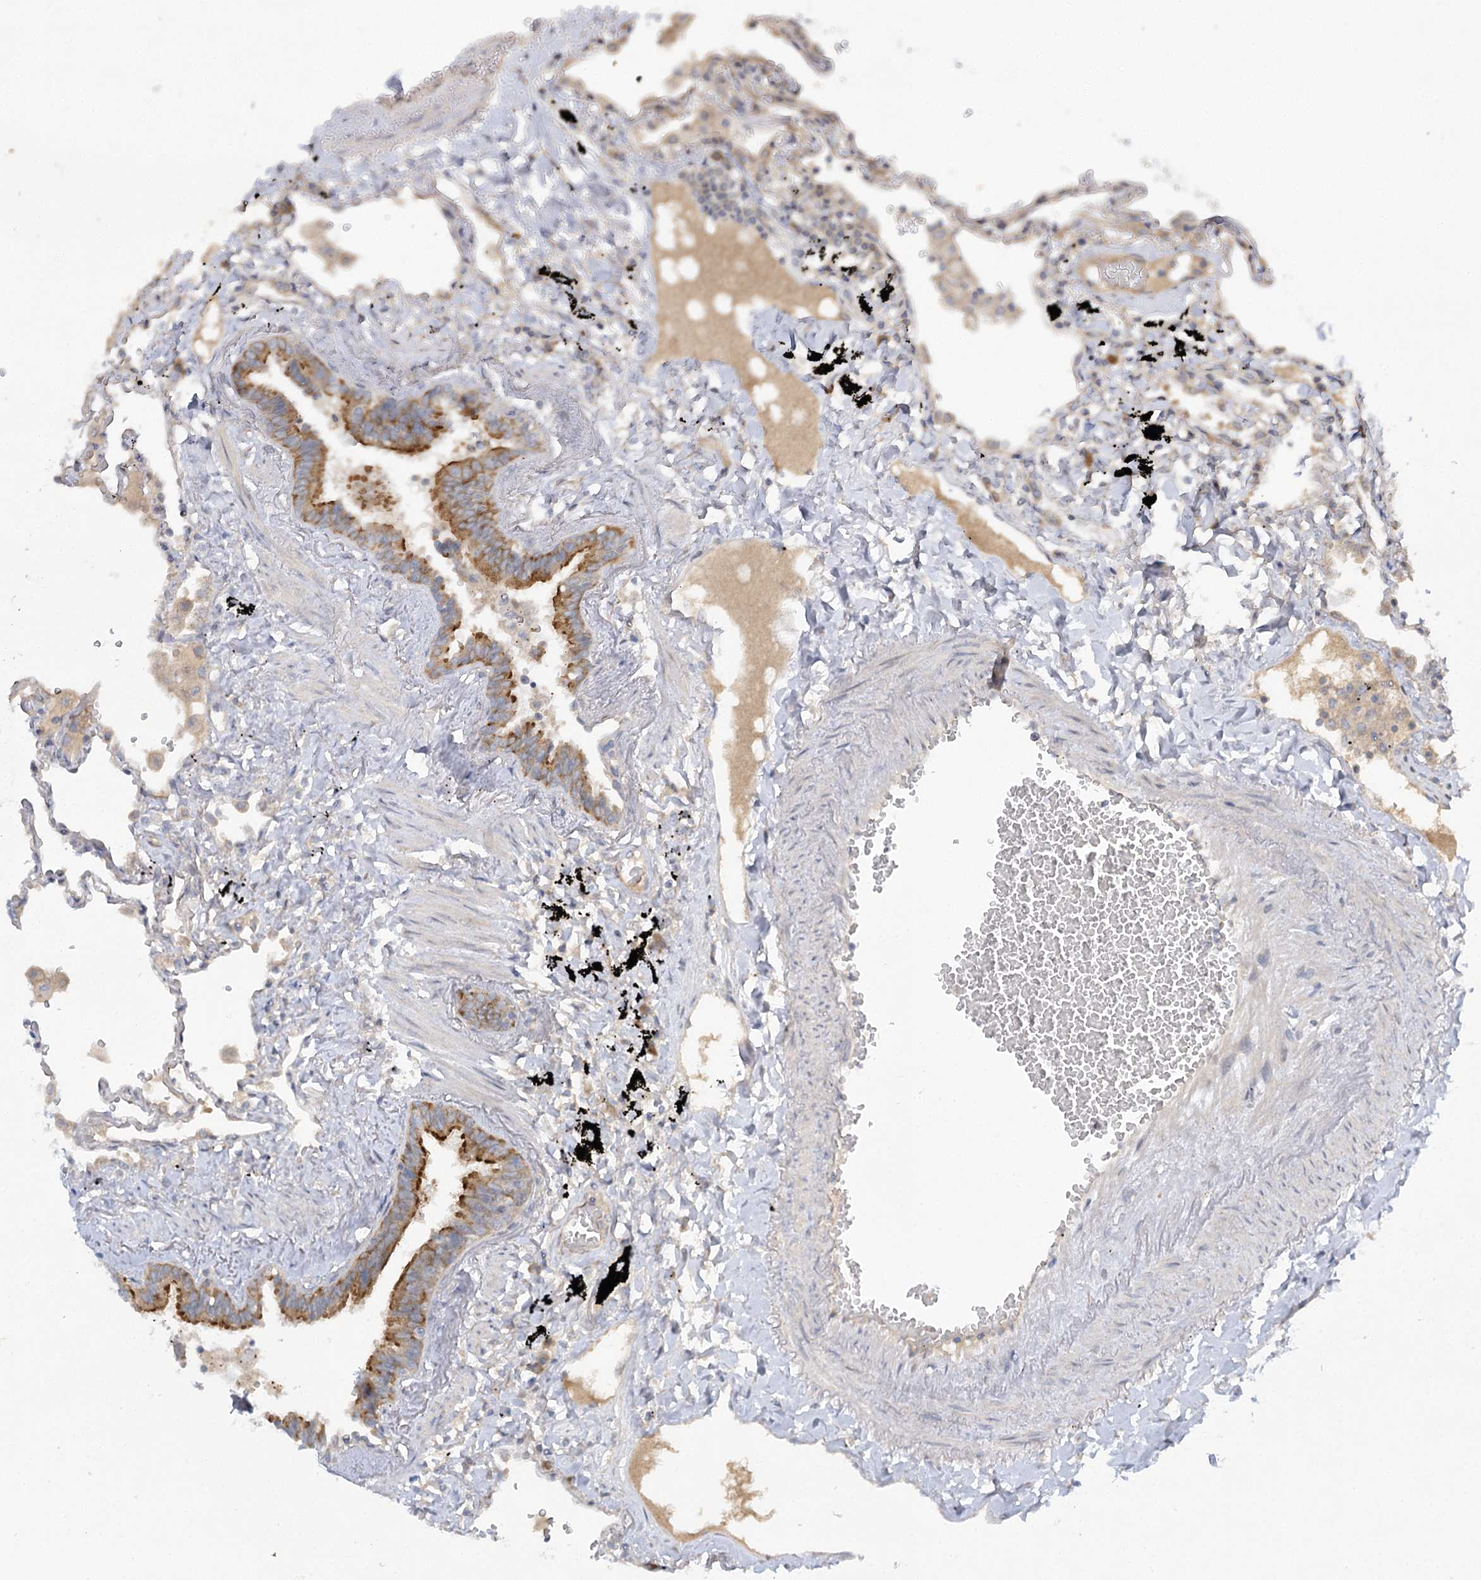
{"staining": {"intensity": "weak", "quantity": "<25%", "location": "cytoplasmic/membranous"}, "tissue": "lung", "cell_type": "Alveolar cells", "image_type": "normal", "snomed": [{"axis": "morphology", "description": "Normal tissue, NOS"}, {"axis": "topography", "description": "Lung"}], "caption": "The immunohistochemistry micrograph has no significant positivity in alveolar cells of lung.", "gene": "TRAF3IP1", "patient": {"sex": "female", "age": 67}}